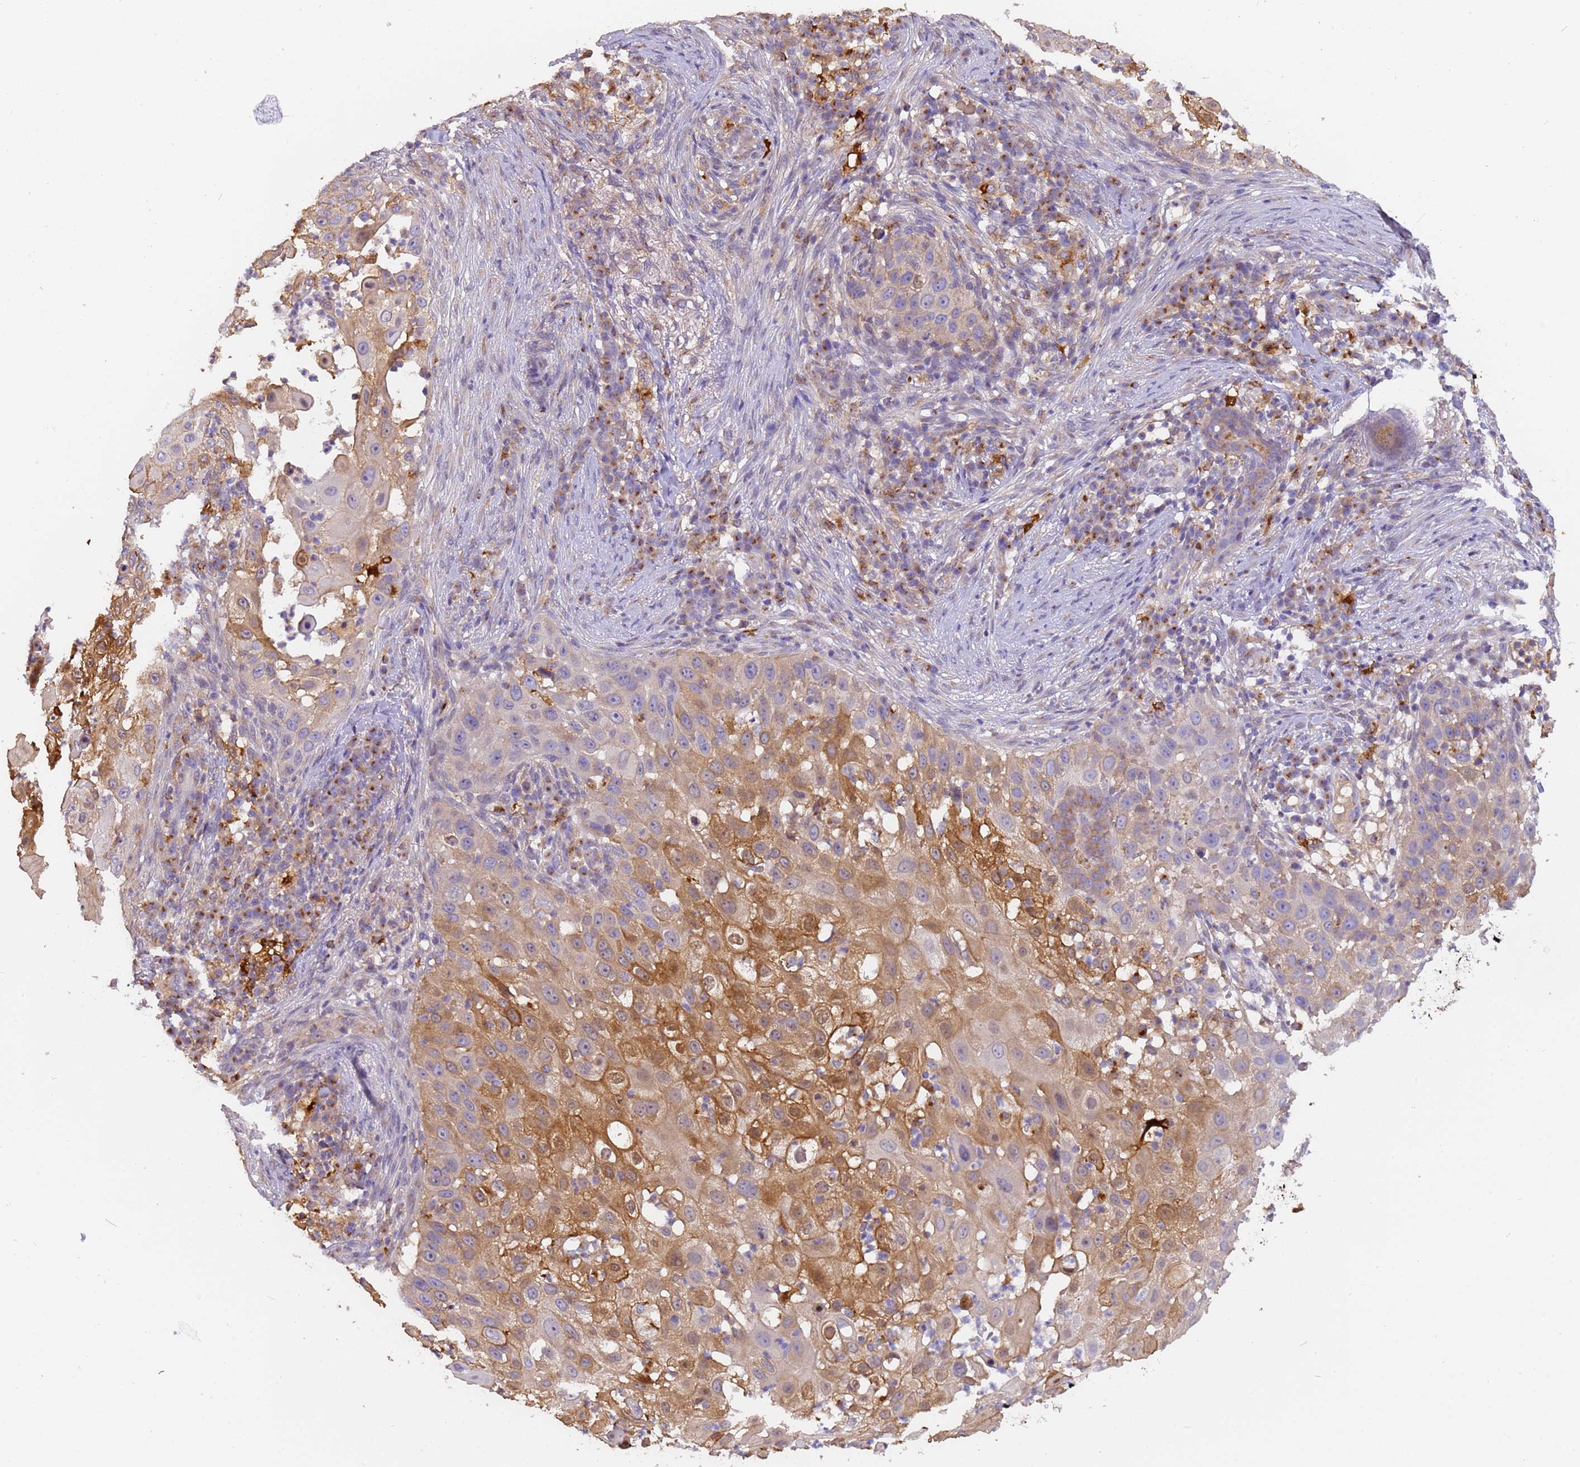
{"staining": {"intensity": "moderate", "quantity": "<25%", "location": "cytoplasmic/membranous"}, "tissue": "skin cancer", "cell_type": "Tumor cells", "image_type": "cancer", "snomed": [{"axis": "morphology", "description": "Squamous cell carcinoma, NOS"}, {"axis": "topography", "description": "Skin"}], "caption": "The photomicrograph displays a brown stain indicating the presence of a protein in the cytoplasmic/membranous of tumor cells in skin cancer. (DAB IHC with brightfield microscopy, high magnification).", "gene": "M6PR", "patient": {"sex": "female", "age": 44}}